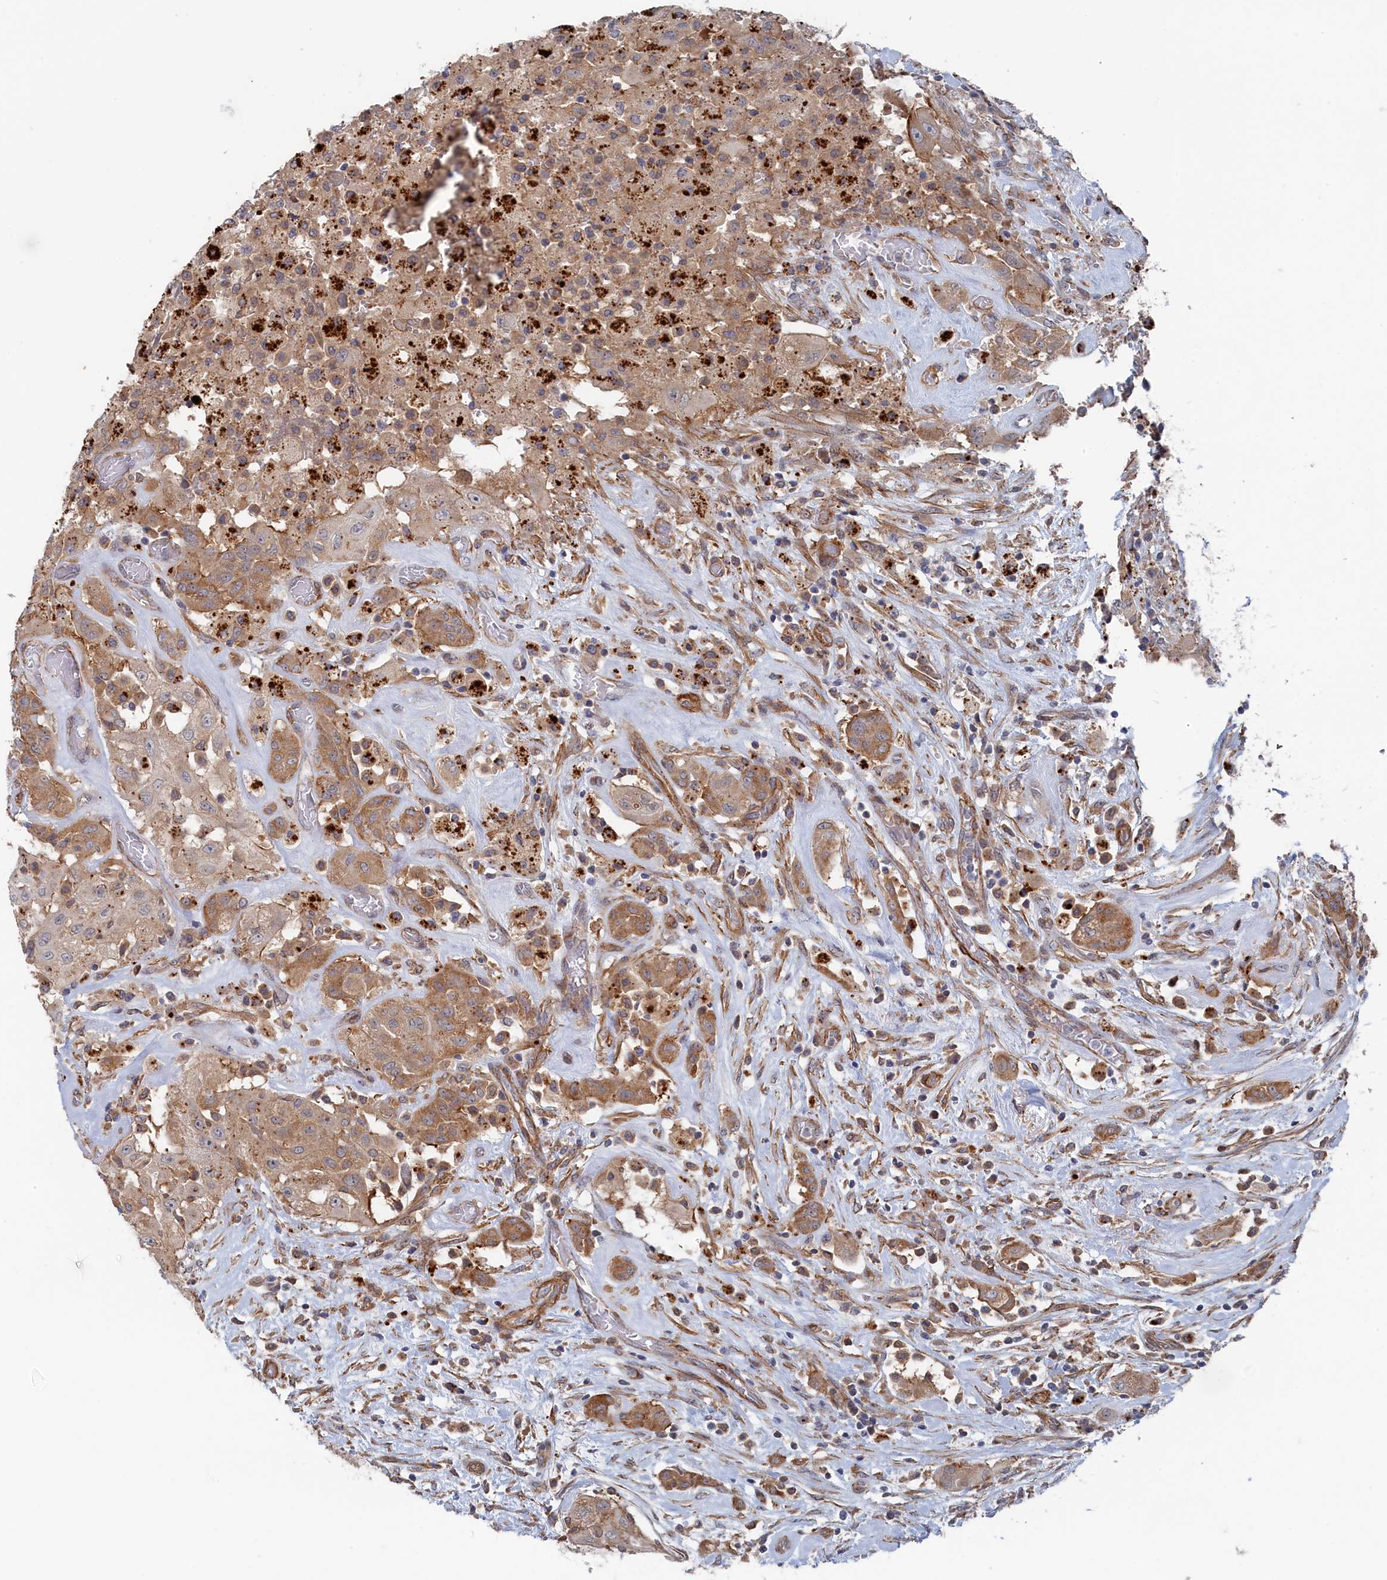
{"staining": {"intensity": "moderate", "quantity": ">75%", "location": "cytoplasmic/membranous"}, "tissue": "thyroid cancer", "cell_type": "Tumor cells", "image_type": "cancer", "snomed": [{"axis": "morphology", "description": "Papillary adenocarcinoma, NOS"}, {"axis": "topography", "description": "Thyroid gland"}], "caption": "A high-resolution photomicrograph shows immunohistochemistry staining of thyroid papillary adenocarcinoma, which displays moderate cytoplasmic/membranous positivity in approximately >75% of tumor cells.", "gene": "FILIP1L", "patient": {"sex": "female", "age": 59}}